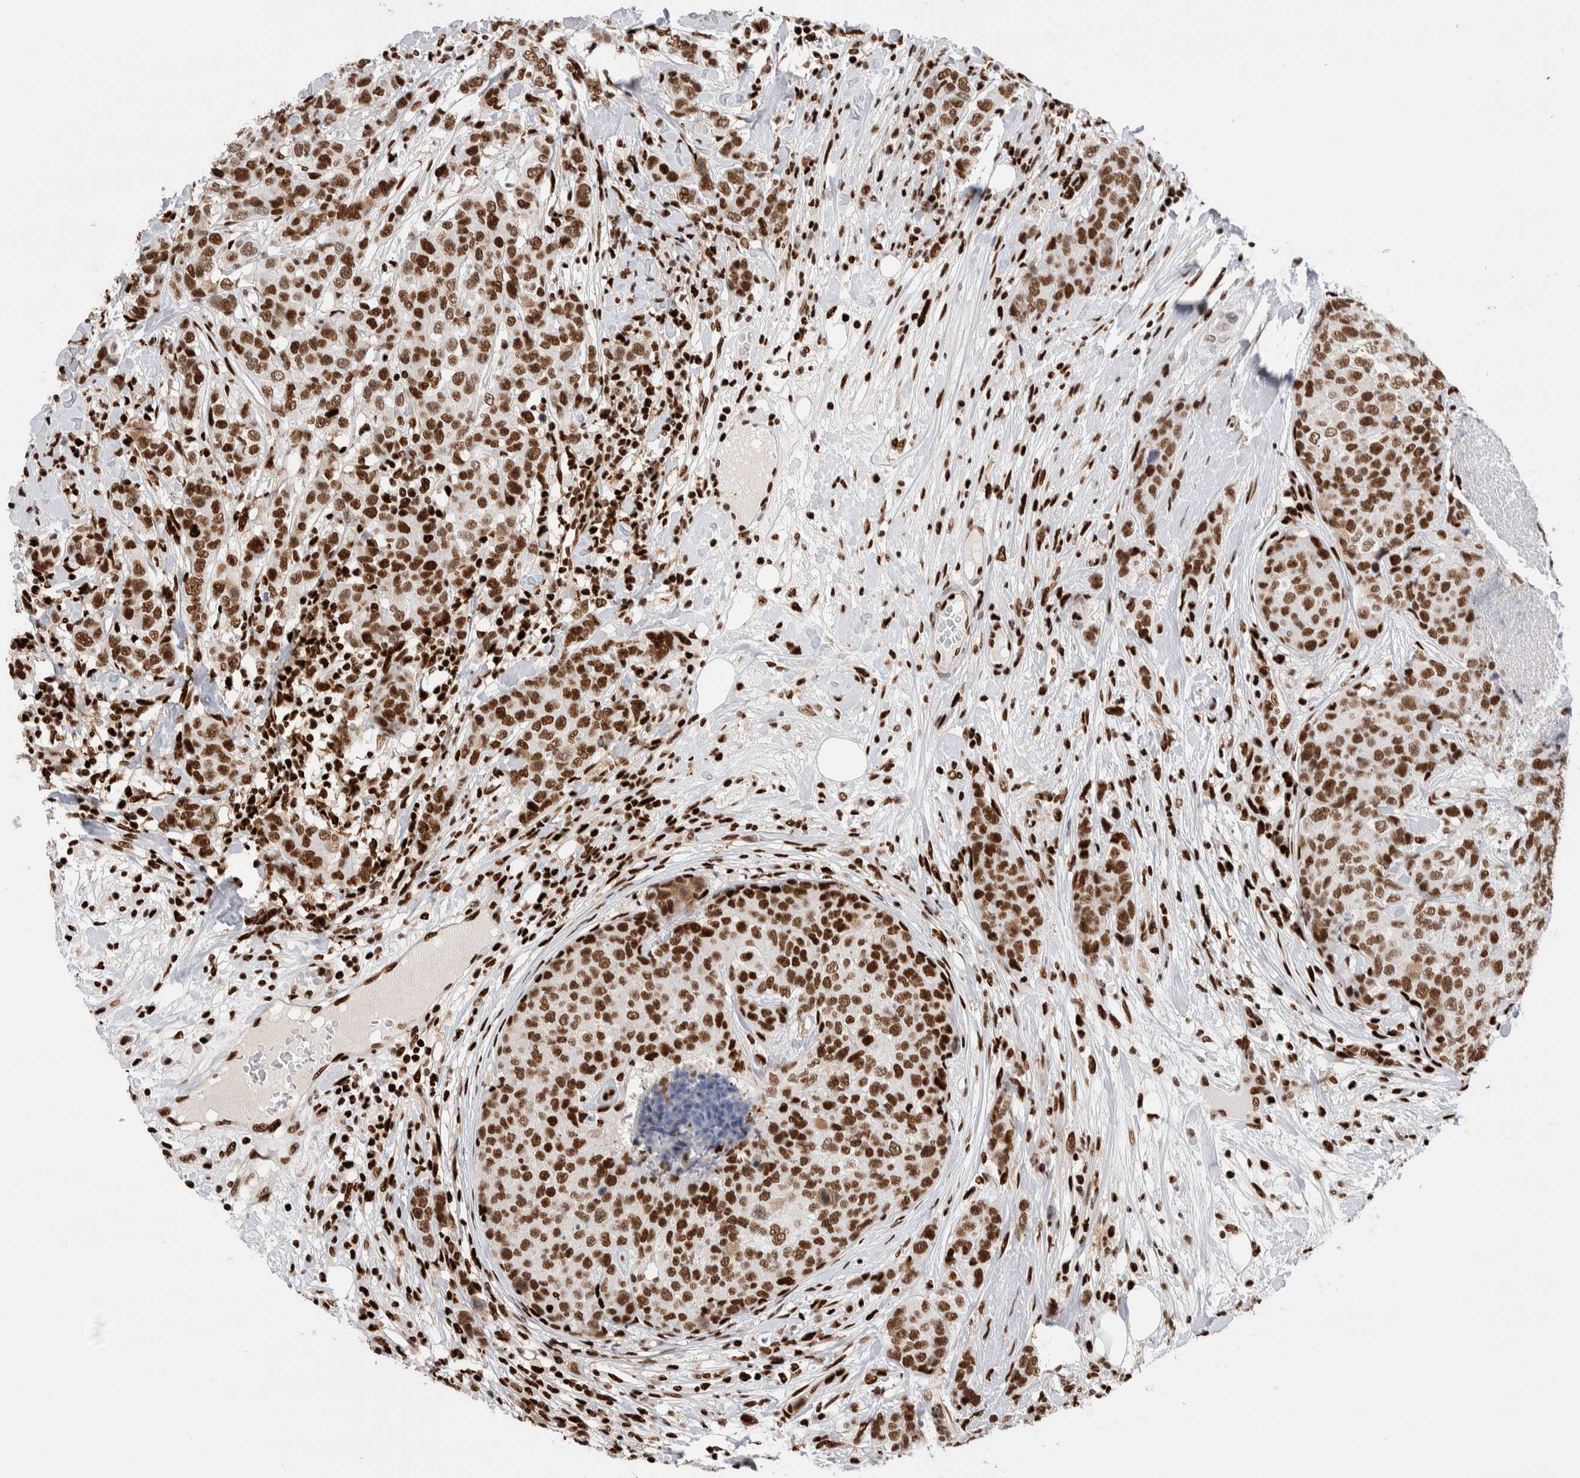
{"staining": {"intensity": "strong", "quantity": ">75%", "location": "nuclear"}, "tissue": "breast cancer", "cell_type": "Tumor cells", "image_type": "cancer", "snomed": [{"axis": "morphology", "description": "Lobular carcinoma"}, {"axis": "topography", "description": "Breast"}], "caption": "This histopathology image displays breast cancer stained with IHC to label a protein in brown. The nuclear of tumor cells show strong positivity for the protein. Nuclei are counter-stained blue.", "gene": "RNASEK-C17orf49", "patient": {"sex": "female", "age": 59}}